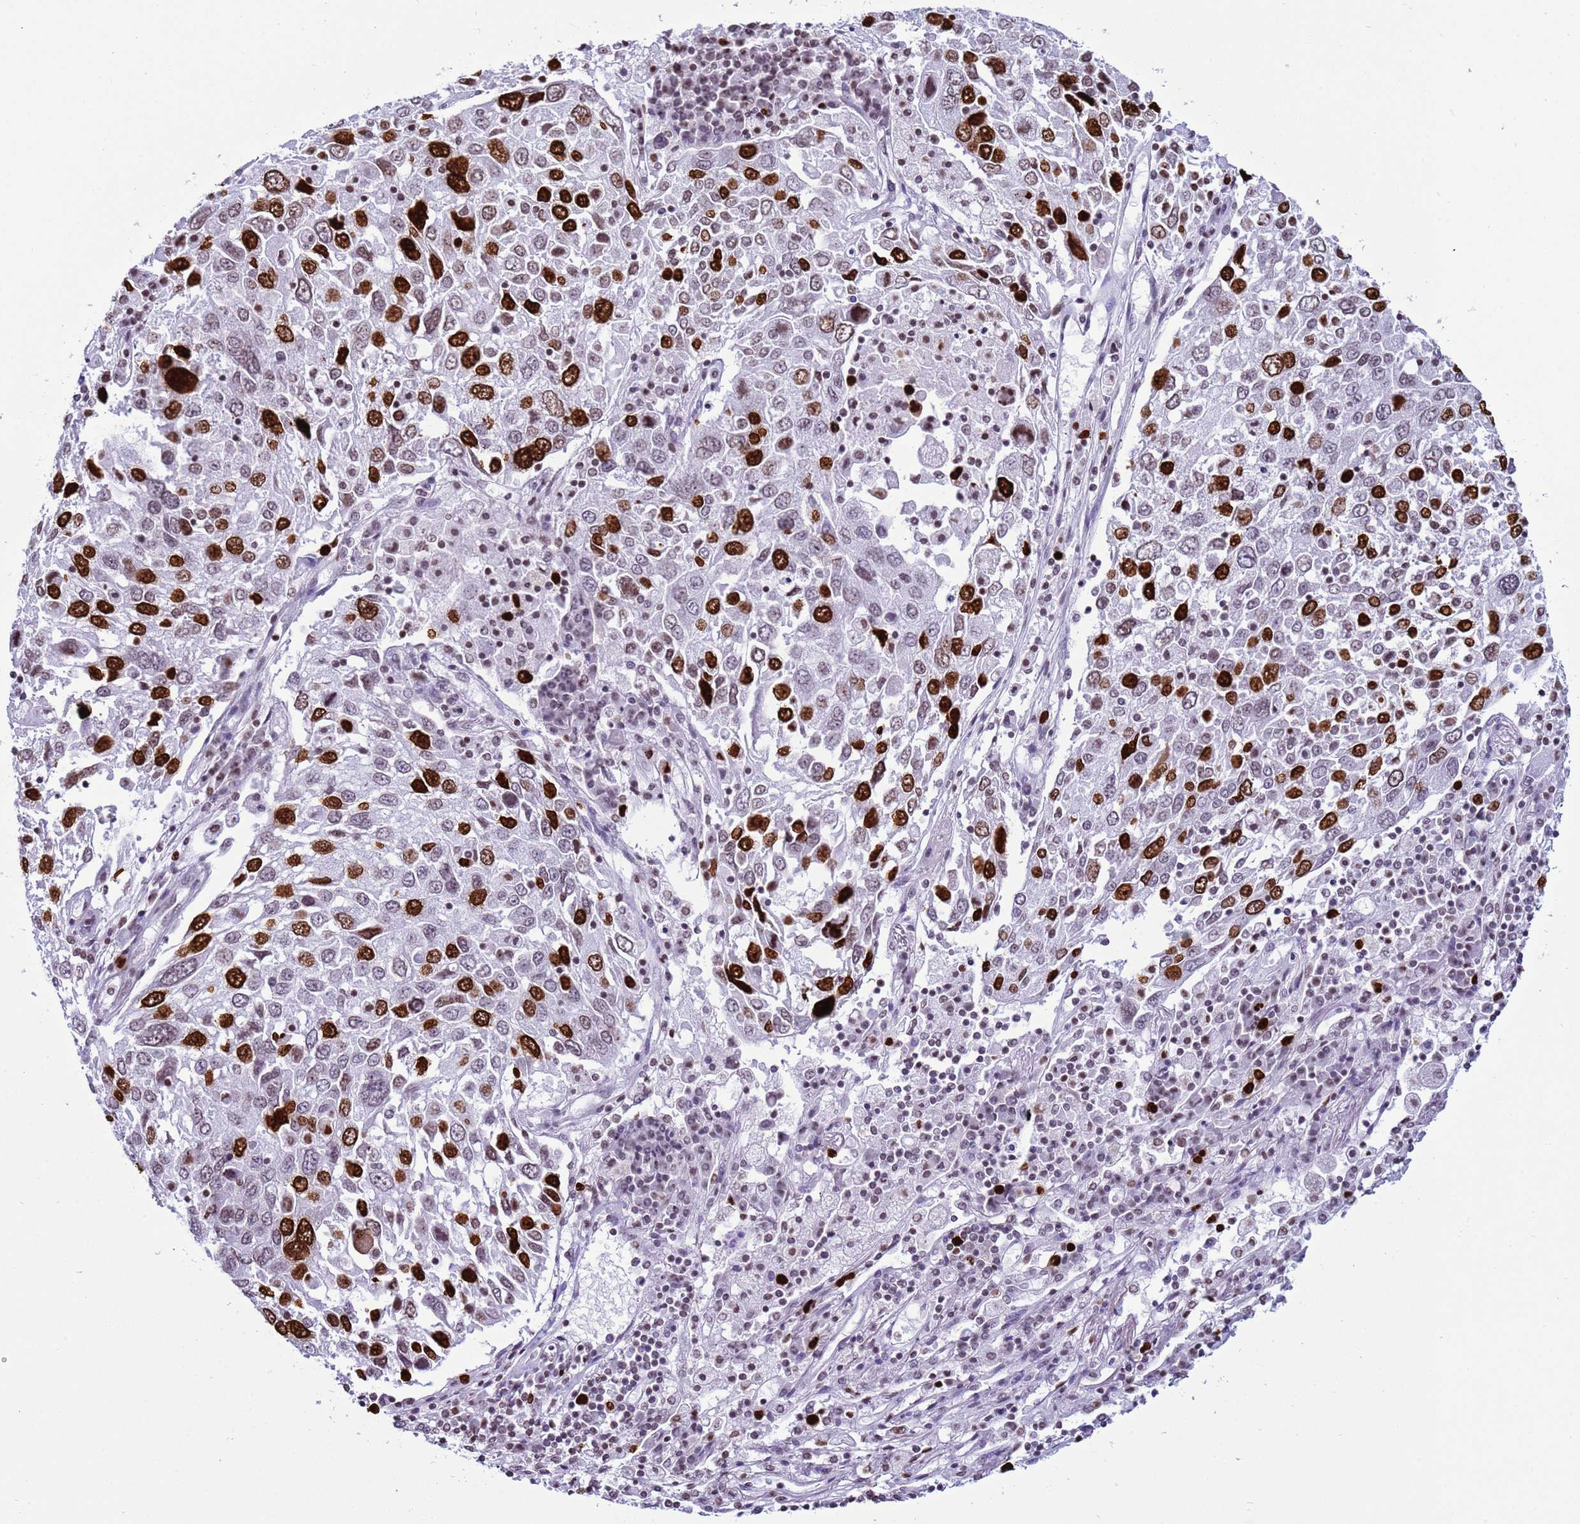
{"staining": {"intensity": "strong", "quantity": "25%-75%", "location": "nuclear"}, "tissue": "lung cancer", "cell_type": "Tumor cells", "image_type": "cancer", "snomed": [{"axis": "morphology", "description": "Squamous cell carcinoma, NOS"}, {"axis": "topography", "description": "Lung"}], "caption": "A histopathology image of squamous cell carcinoma (lung) stained for a protein displays strong nuclear brown staining in tumor cells.", "gene": "H4C8", "patient": {"sex": "male", "age": 65}}